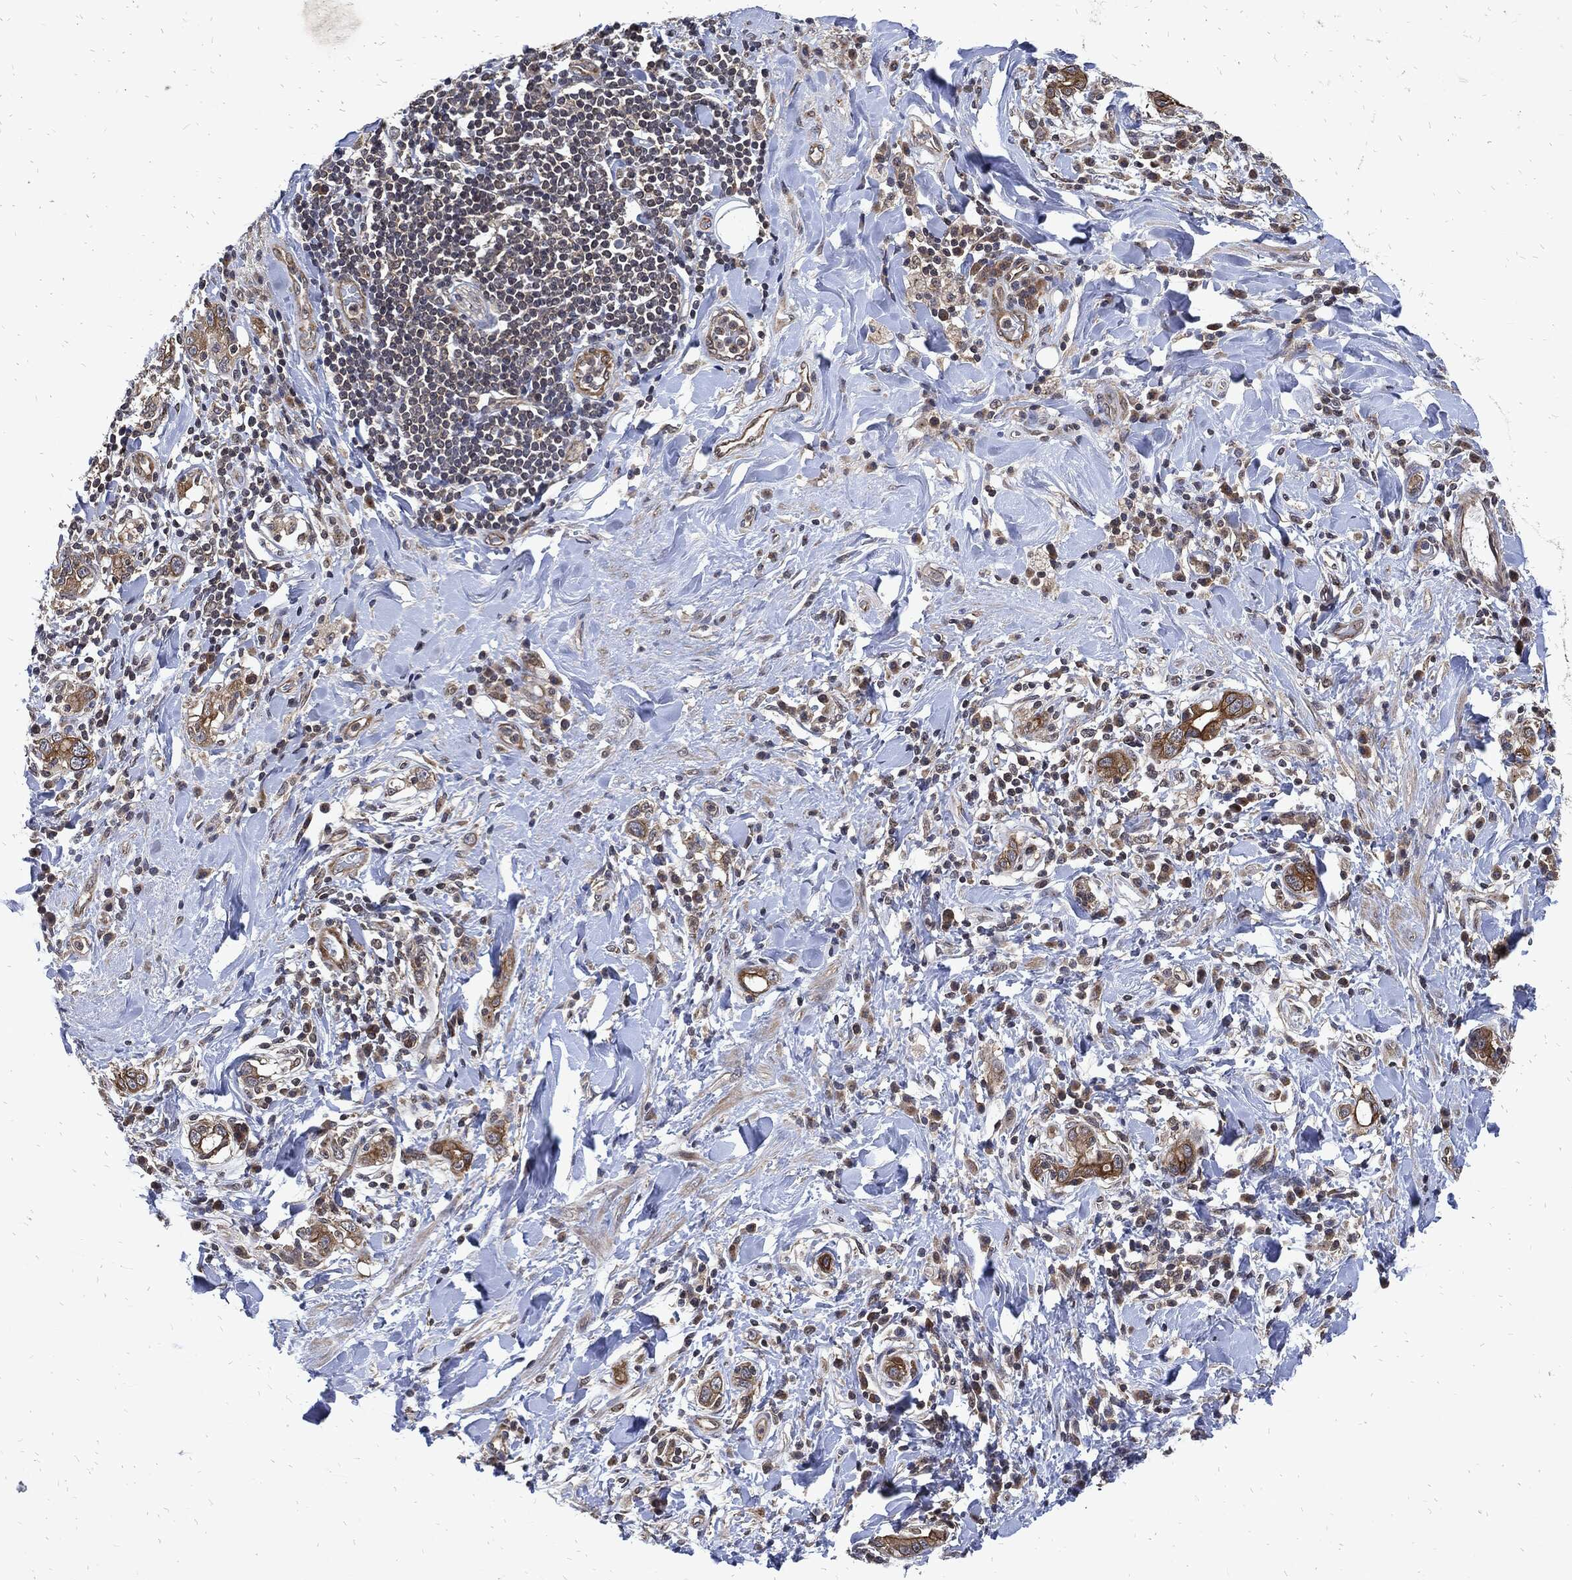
{"staining": {"intensity": "moderate", "quantity": ">75%", "location": "cytoplasmic/membranous"}, "tissue": "stomach cancer", "cell_type": "Tumor cells", "image_type": "cancer", "snomed": [{"axis": "morphology", "description": "Adenocarcinoma, NOS"}, {"axis": "topography", "description": "Stomach"}], "caption": "This photomicrograph shows IHC staining of human stomach adenocarcinoma, with medium moderate cytoplasmic/membranous staining in about >75% of tumor cells.", "gene": "DCTN1", "patient": {"sex": "male", "age": 79}}